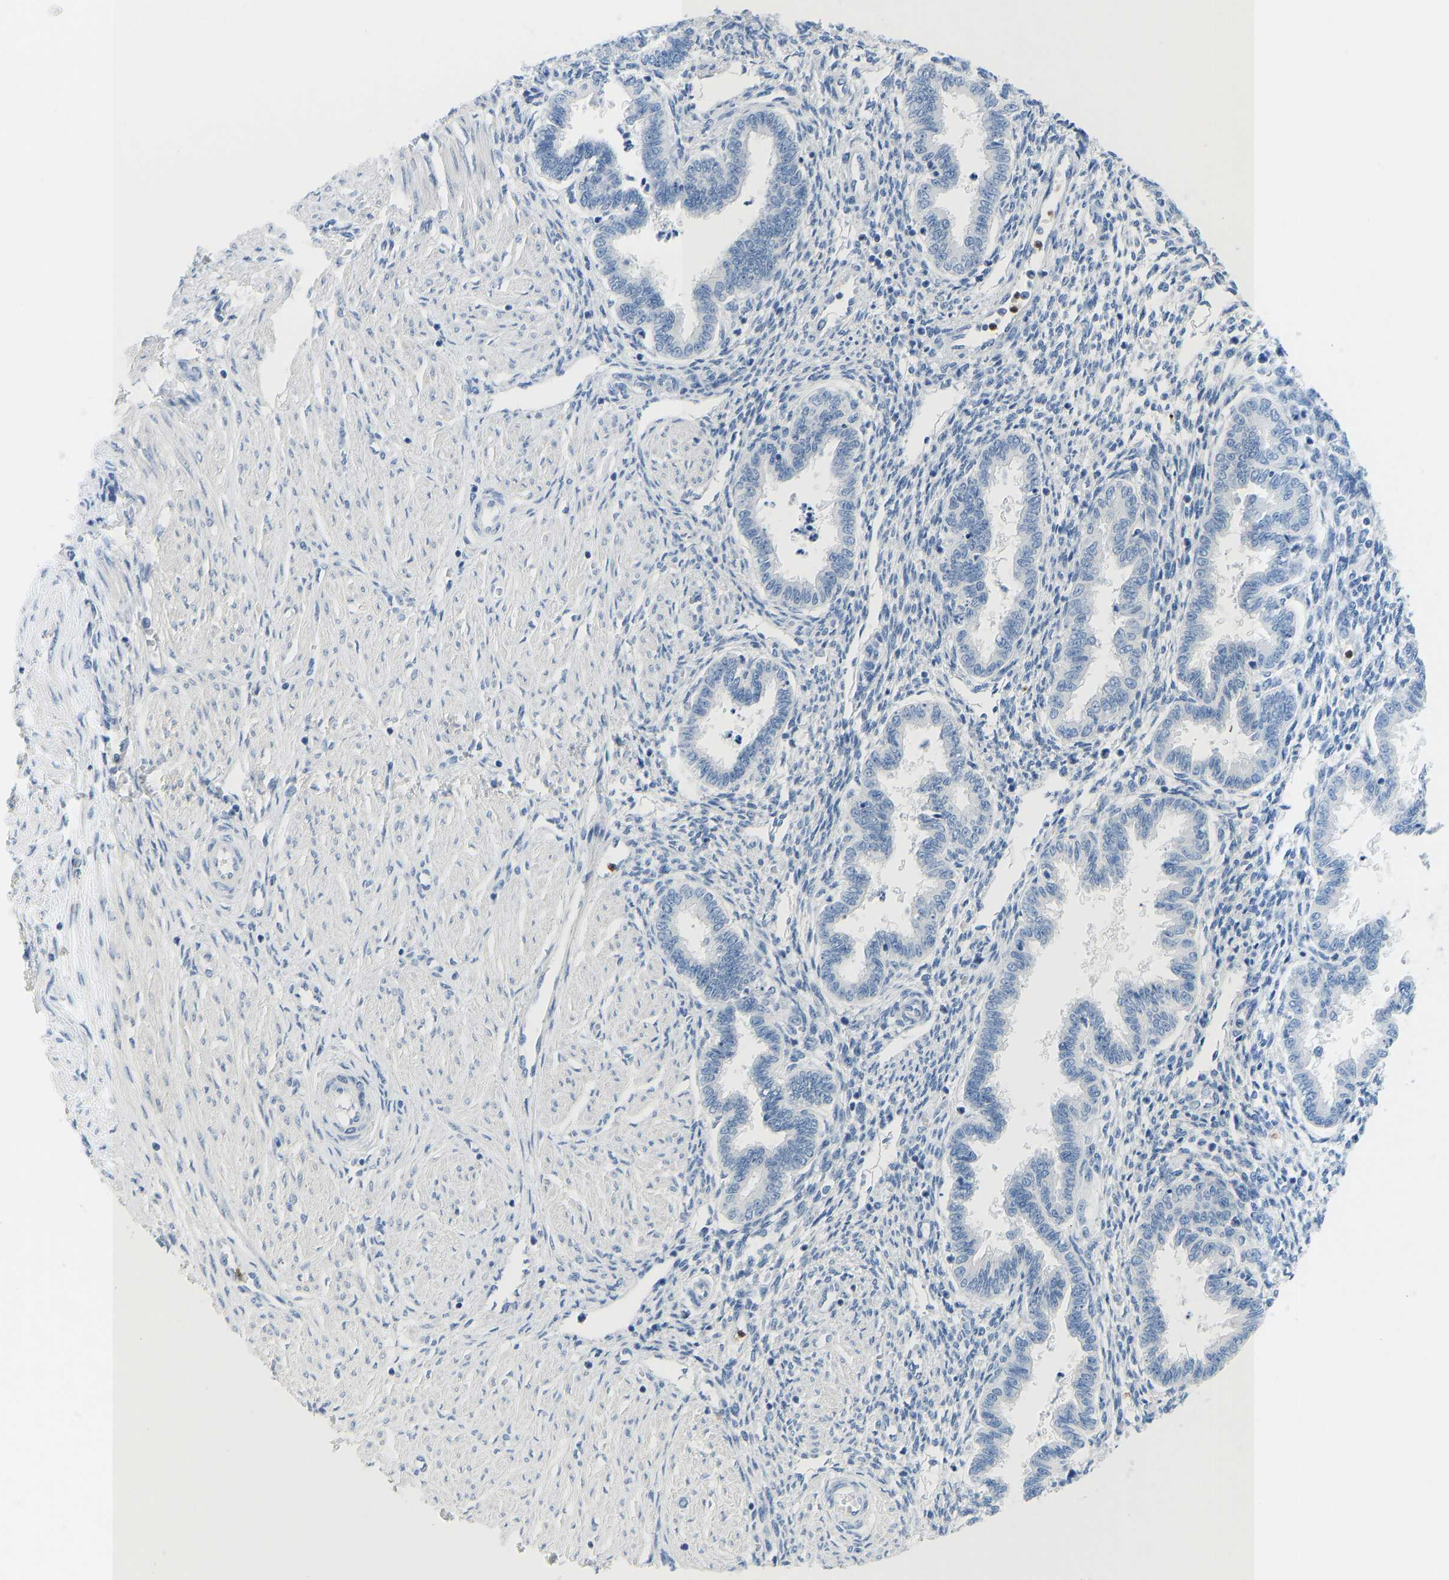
{"staining": {"intensity": "negative", "quantity": "none", "location": "none"}, "tissue": "endometrium", "cell_type": "Cells in endometrial stroma", "image_type": "normal", "snomed": [{"axis": "morphology", "description": "Normal tissue, NOS"}, {"axis": "topography", "description": "Endometrium"}], "caption": "DAB immunohistochemical staining of benign human endometrium demonstrates no significant positivity in cells in endometrial stroma. Brightfield microscopy of immunohistochemistry stained with DAB (brown) and hematoxylin (blue), captured at high magnification.", "gene": "TXNDC2", "patient": {"sex": "female", "age": 33}}